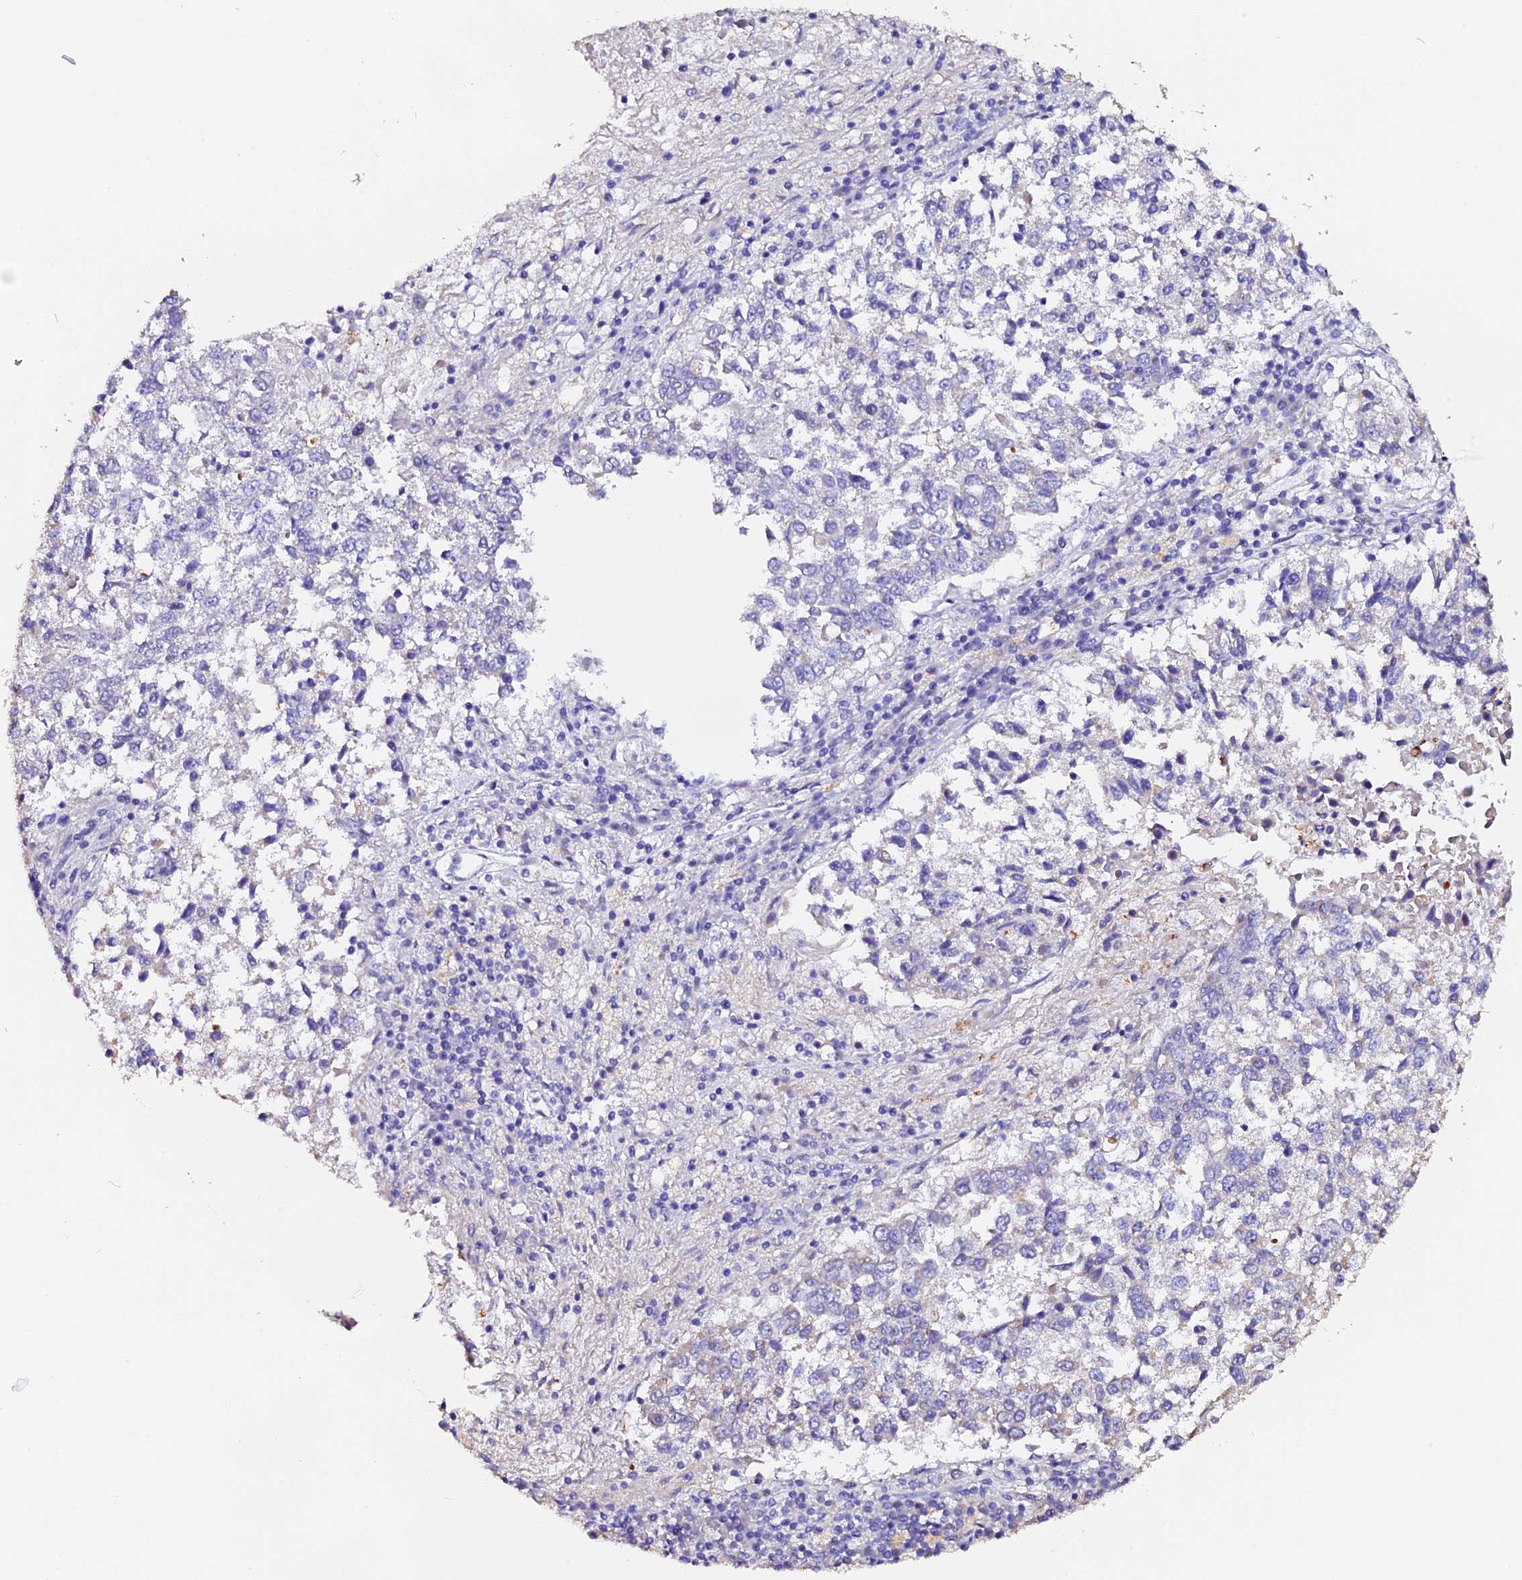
{"staining": {"intensity": "negative", "quantity": "none", "location": "none"}, "tissue": "lung cancer", "cell_type": "Tumor cells", "image_type": "cancer", "snomed": [{"axis": "morphology", "description": "Squamous cell carcinoma, NOS"}, {"axis": "topography", "description": "Lung"}], "caption": "Photomicrograph shows no significant protein staining in tumor cells of lung cancer (squamous cell carcinoma).", "gene": "FBXW9", "patient": {"sex": "male", "age": 73}}